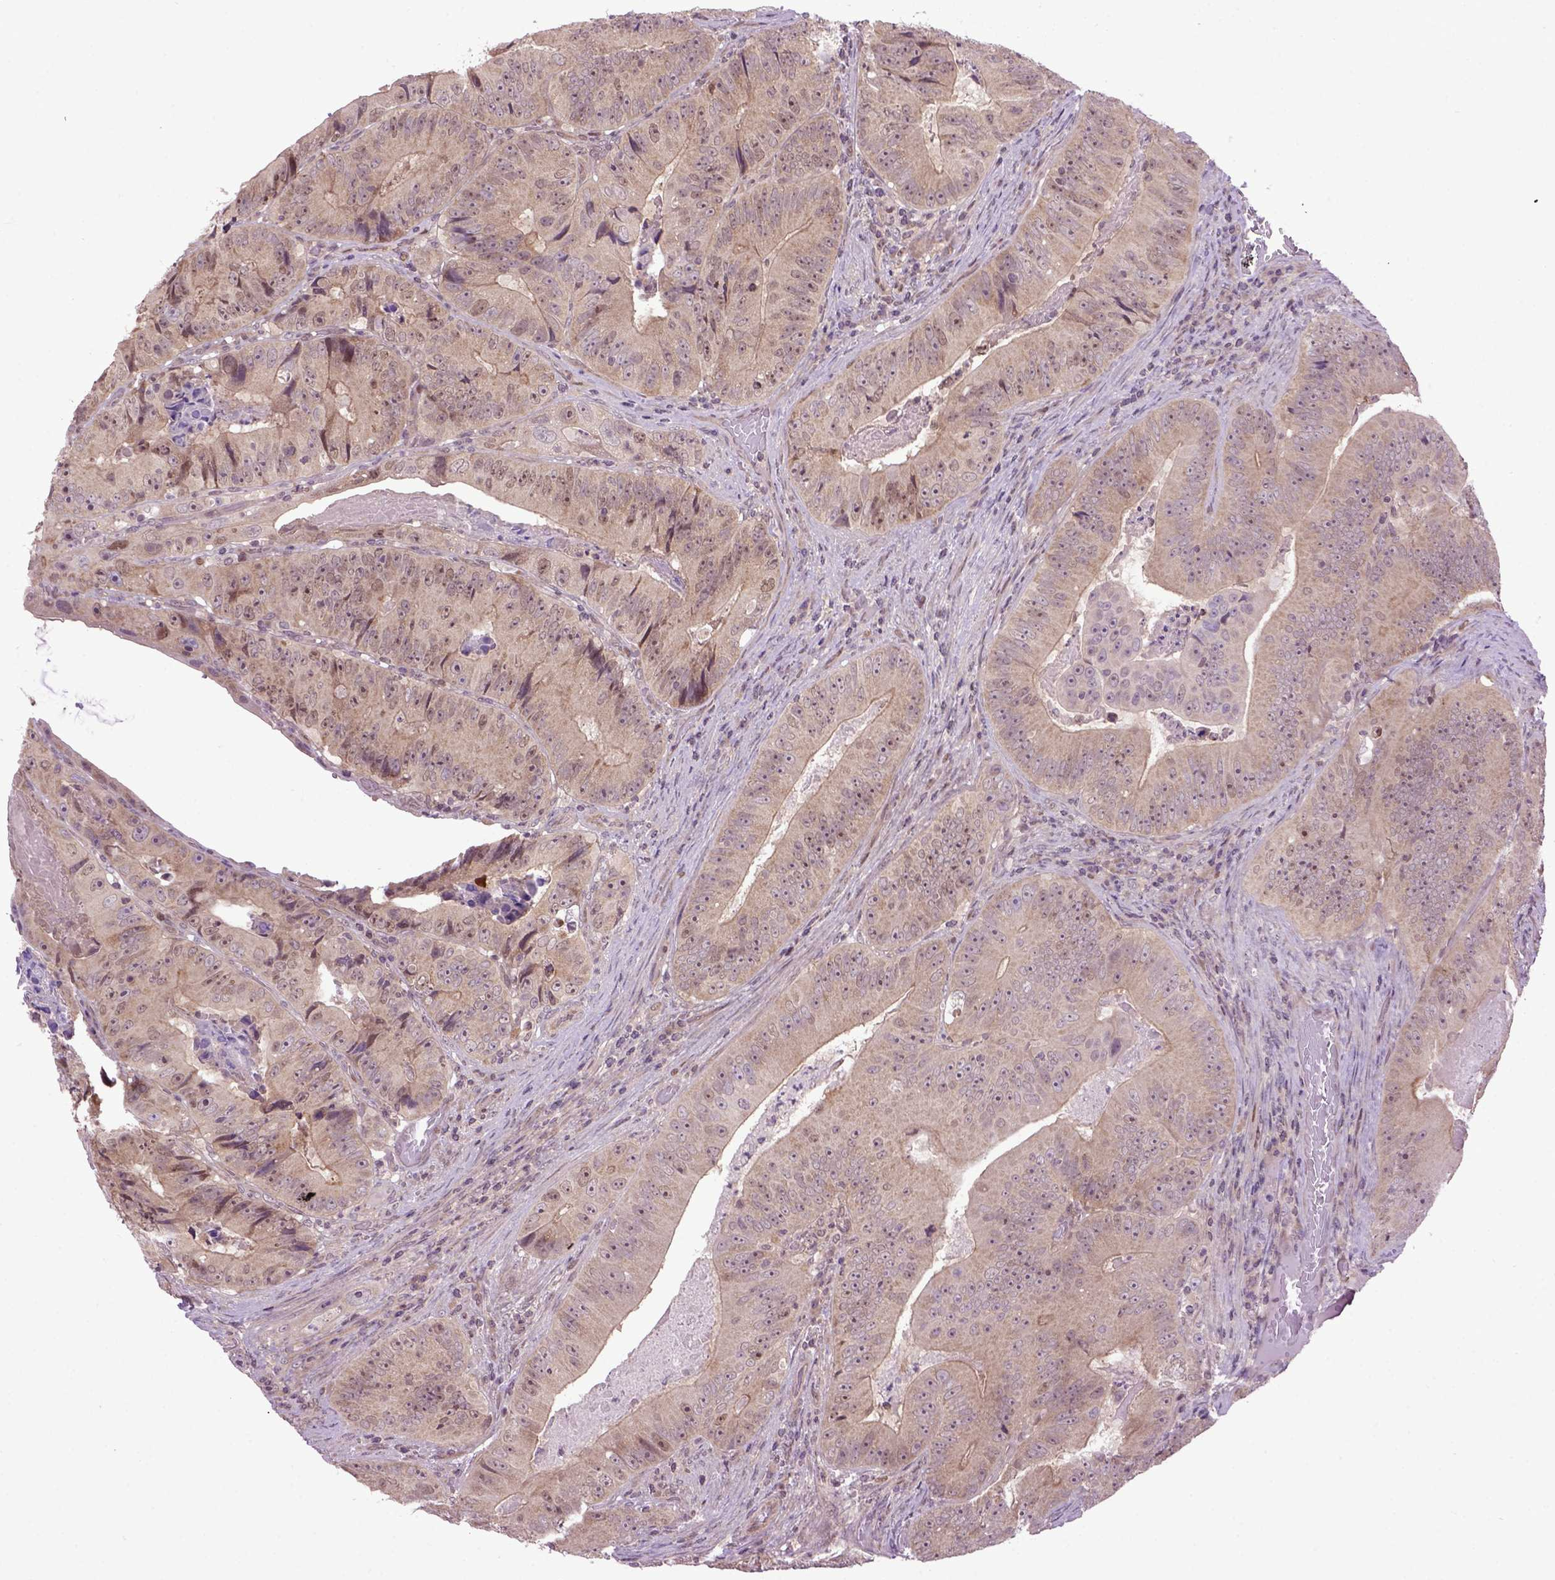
{"staining": {"intensity": "moderate", "quantity": "<25%", "location": "cytoplasmic/membranous"}, "tissue": "colorectal cancer", "cell_type": "Tumor cells", "image_type": "cancer", "snomed": [{"axis": "morphology", "description": "Adenocarcinoma, NOS"}, {"axis": "topography", "description": "Colon"}], "caption": "Immunohistochemical staining of colorectal adenocarcinoma shows low levels of moderate cytoplasmic/membranous expression in about <25% of tumor cells.", "gene": "WDR48", "patient": {"sex": "female", "age": 86}}